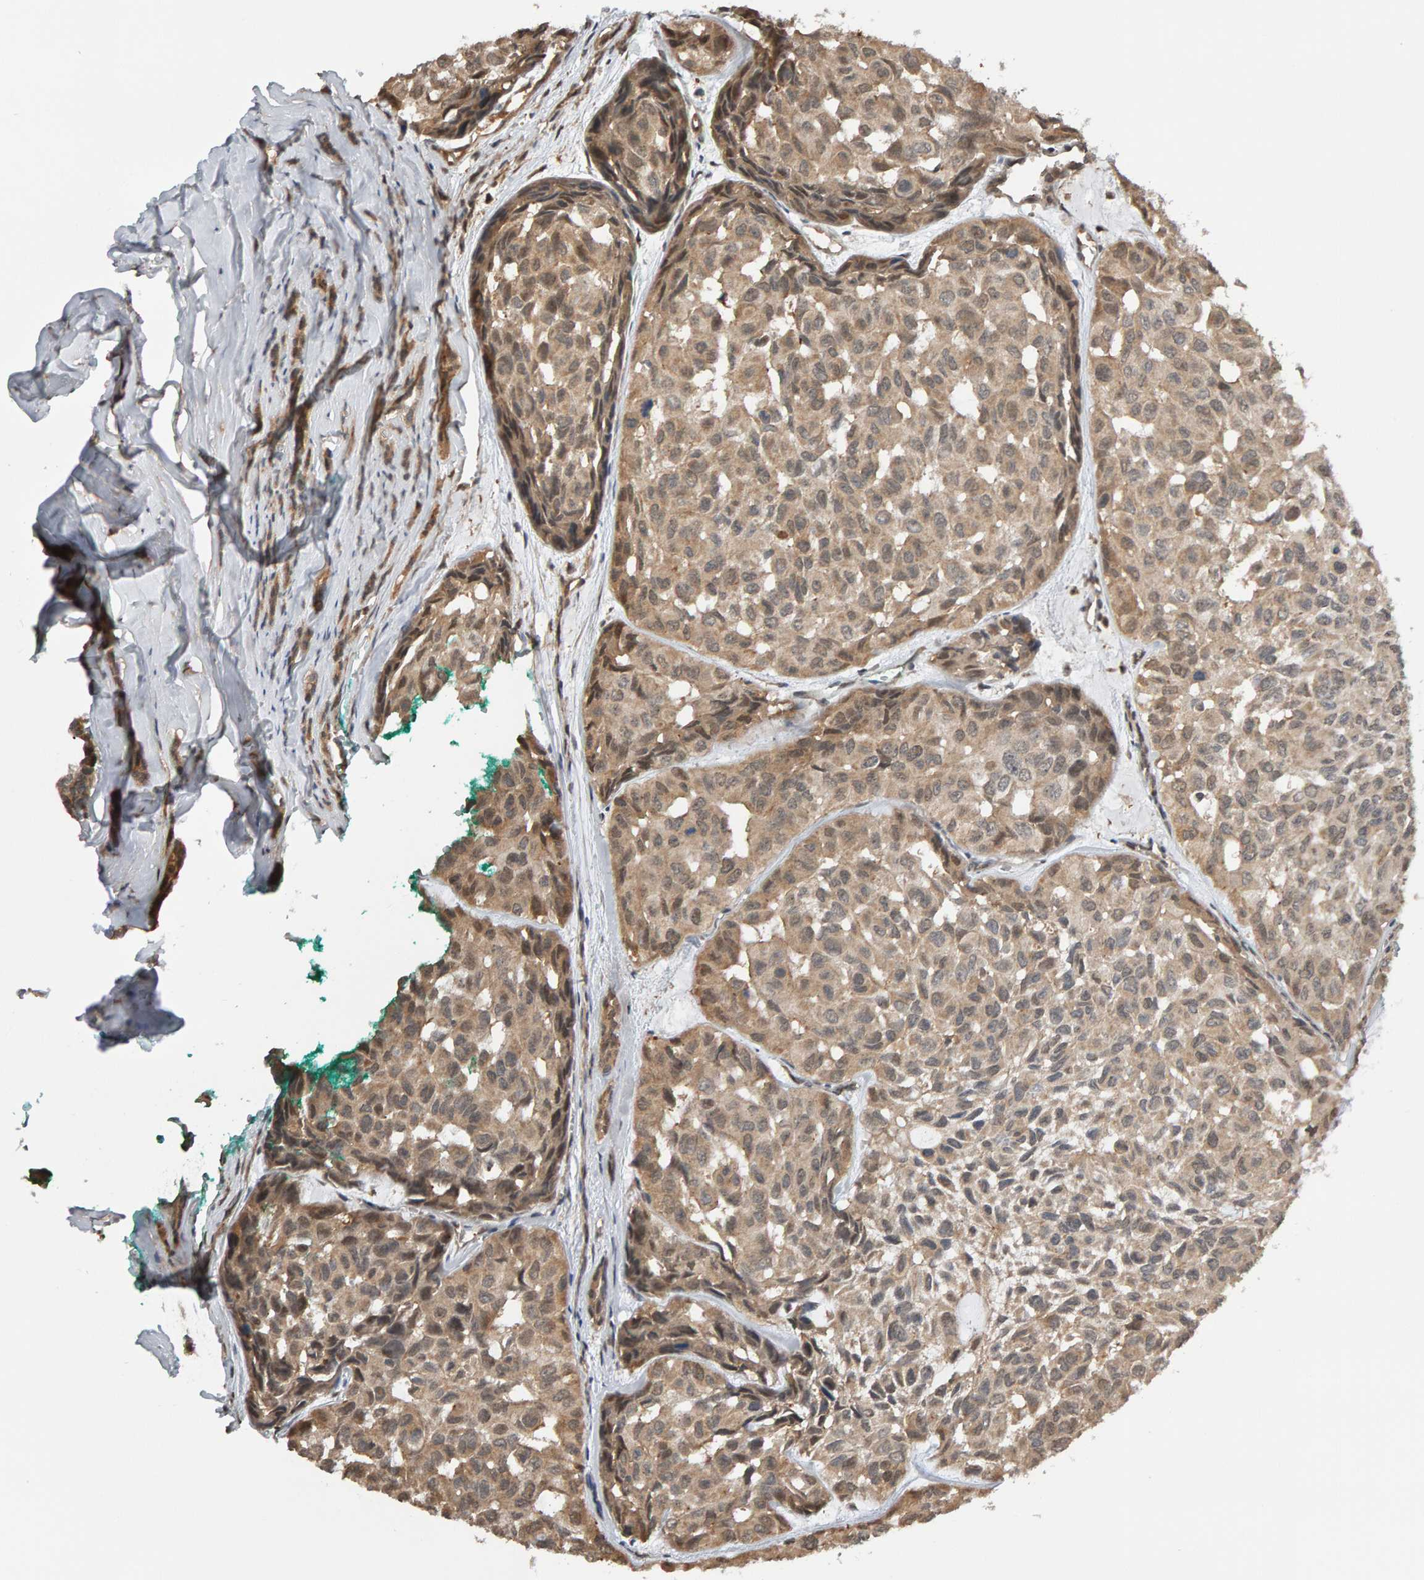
{"staining": {"intensity": "moderate", "quantity": ">75%", "location": "cytoplasmic/membranous"}, "tissue": "head and neck cancer", "cell_type": "Tumor cells", "image_type": "cancer", "snomed": [{"axis": "morphology", "description": "Adenocarcinoma, NOS"}, {"axis": "topography", "description": "Salivary gland, NOS"}, {"axis": "topography", "description": "Head-Neck"}], "caption": "Human adenocarcinoma (head and neck) stained with a protein marker exhibits moderate staining in tumor cells.", "gene": "COASY", "patient": {"sex": "female", "age": 76}}